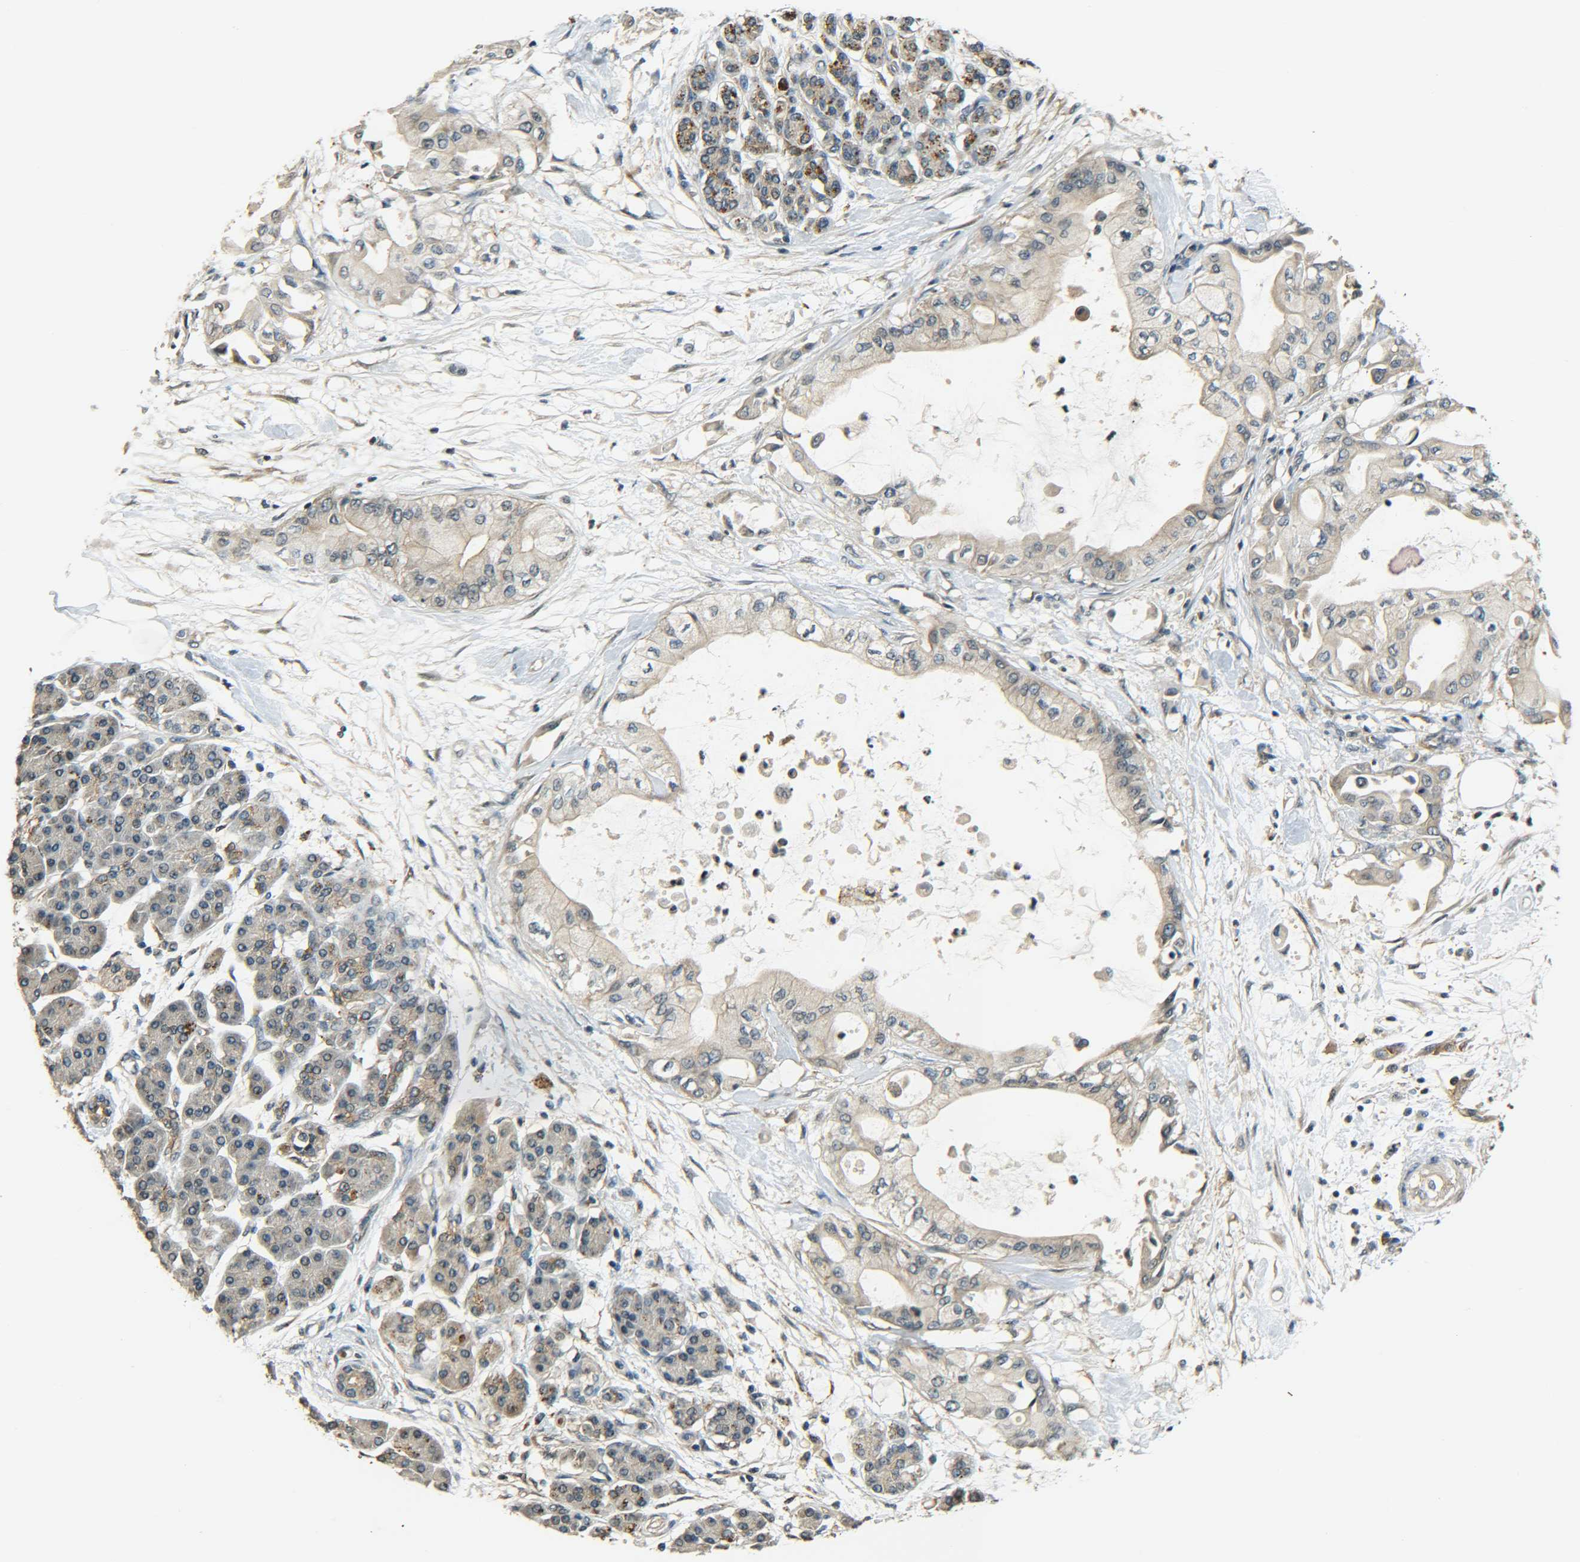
{"staining": {"intensity": "moderate", "quantity": ">75%", "location": "cytoplasmic/membranous"}, "tissue": "pancreatic cancer", "cell_type": "Tumor cells", "image_type": "cancer", "snomed": [{"axis": "morphology", "description": "Adenocarcinoma, NOS"}, {"axis": "morphology", "description": "Adenocarcinoma, metastatic, NOS"}, {"axis": "topography", "description": "Lymph node"}, {"axis": "topography", "description": "Pancreas"}, {"axis": "topography", "description": "Duodenum"}], "caption": "Protein expression analysis of human pancreatic metastatic adenocarcinoma reveals moderate cytoplasmic/membranous staining in about >75% of tumor cells.", "gene": "DAB2", "patient": {"sex": "female", "age": 64}}